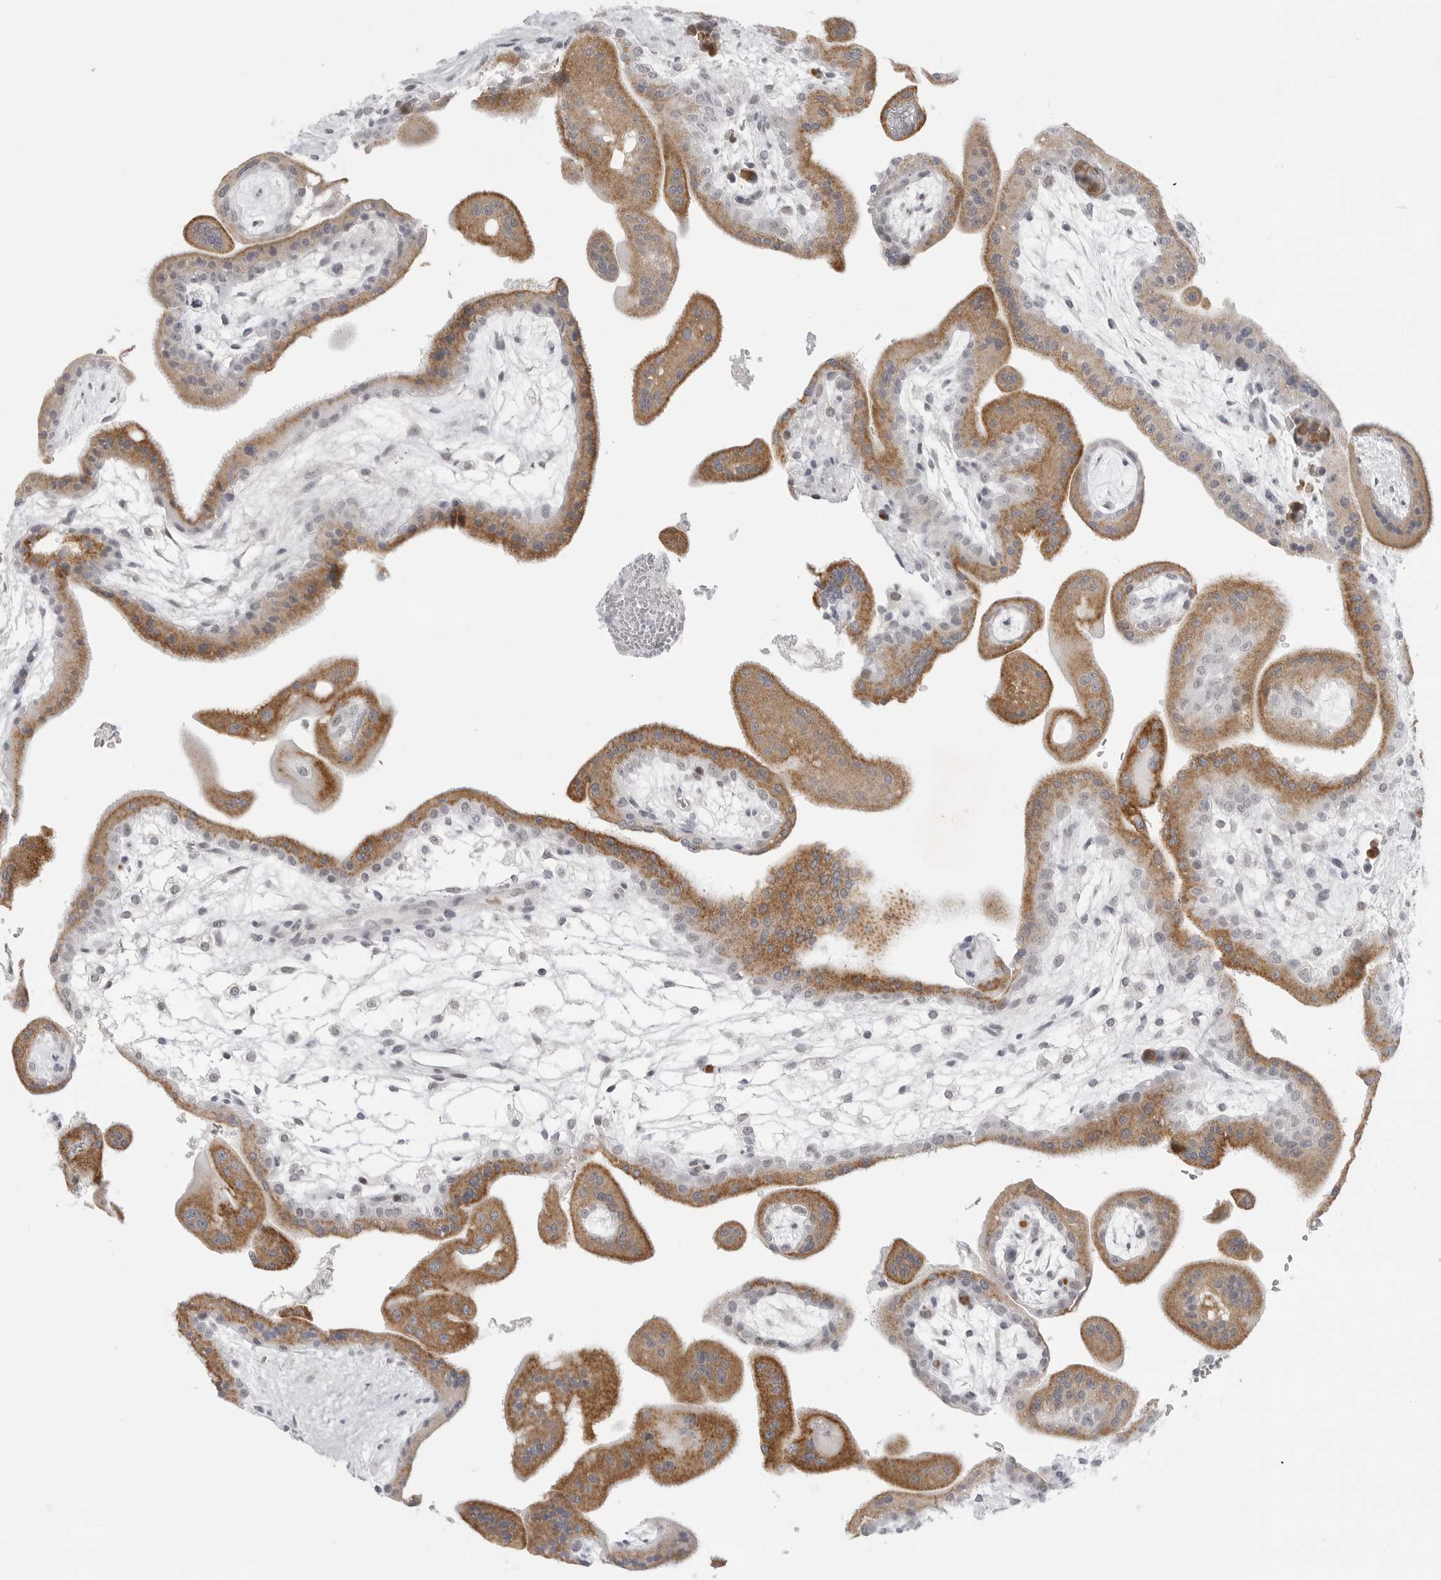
{"staining": {"intensity": "strong", "quantity": "25%-75%", "location": "cytoplasmic/membranous"}, "tissue": "placenta", "cell_type": "Decidual cells", "image_type": "normal", "snomed": [{"axis": "morphology", "description": "Normal tissue, NOS"}, {"axis": "topography", "description": "Placenta"}], "caption": "Immunohistochemical staining of unremarkable placenta exhibits strong cytoplasmic/membranous protein staining in approximately 25%-75% of decidual cells.", "gene": "TCTN3", "patient": {"sex": "female", "age": 35}}